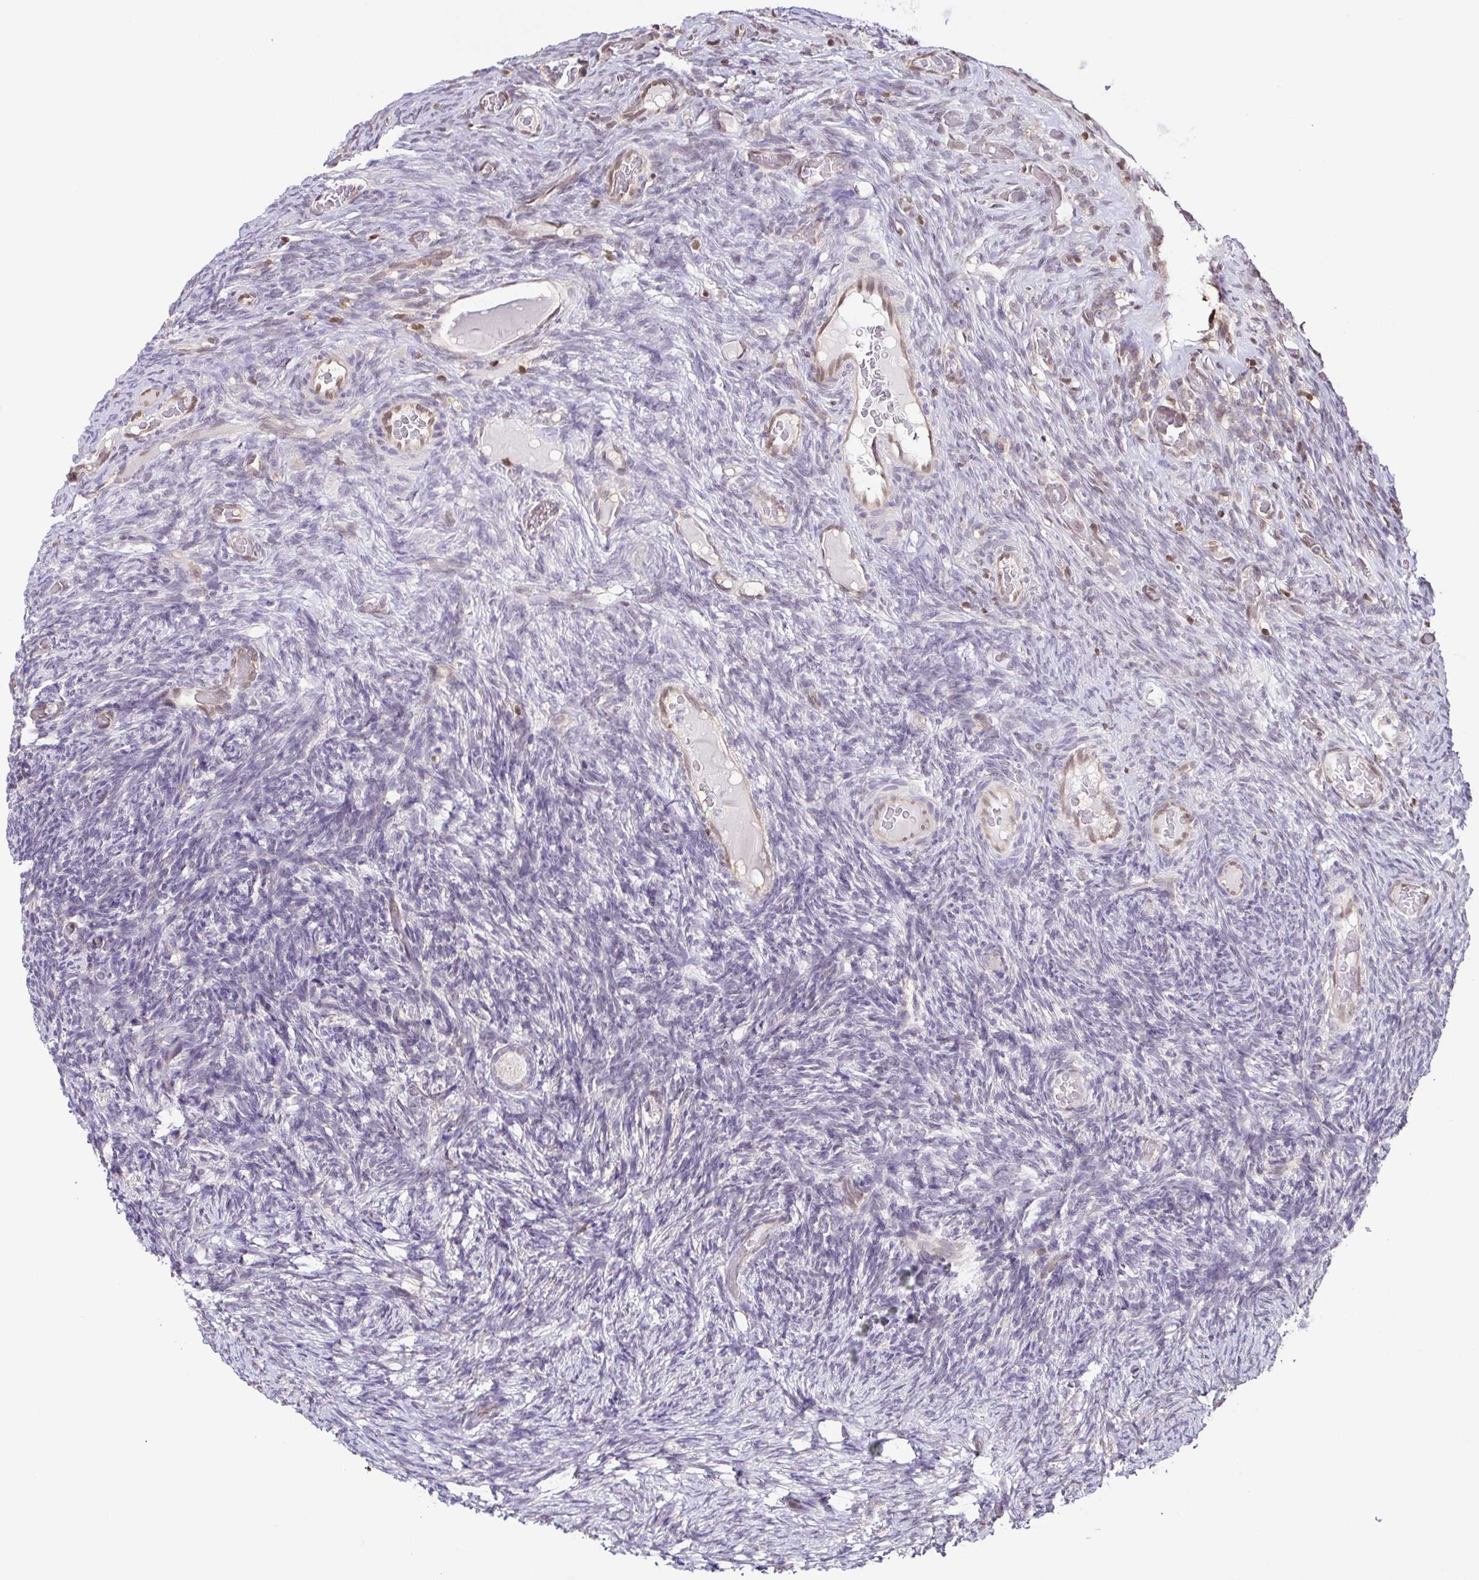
{"staining": {"intensity": "negative", "quantity": "none", "location": "none"}, "tissue": "ovary", "cell_type": "Follicle cells", "image_type": "normal", "snomed": [{"axis": "morphology", "description": "Normal tissue, NOS"}, {"axis": "topography", "description": "Ovary"}], "caption": "Follicle cells are negative for brown protein staining in normal ovary. (DAB (3,3'-diaminobenzidine) IHC visualized using brightfield microscopy, high magnification).", "gene": "PSMB9", "patient": {"sex": "female", "age": 34}}